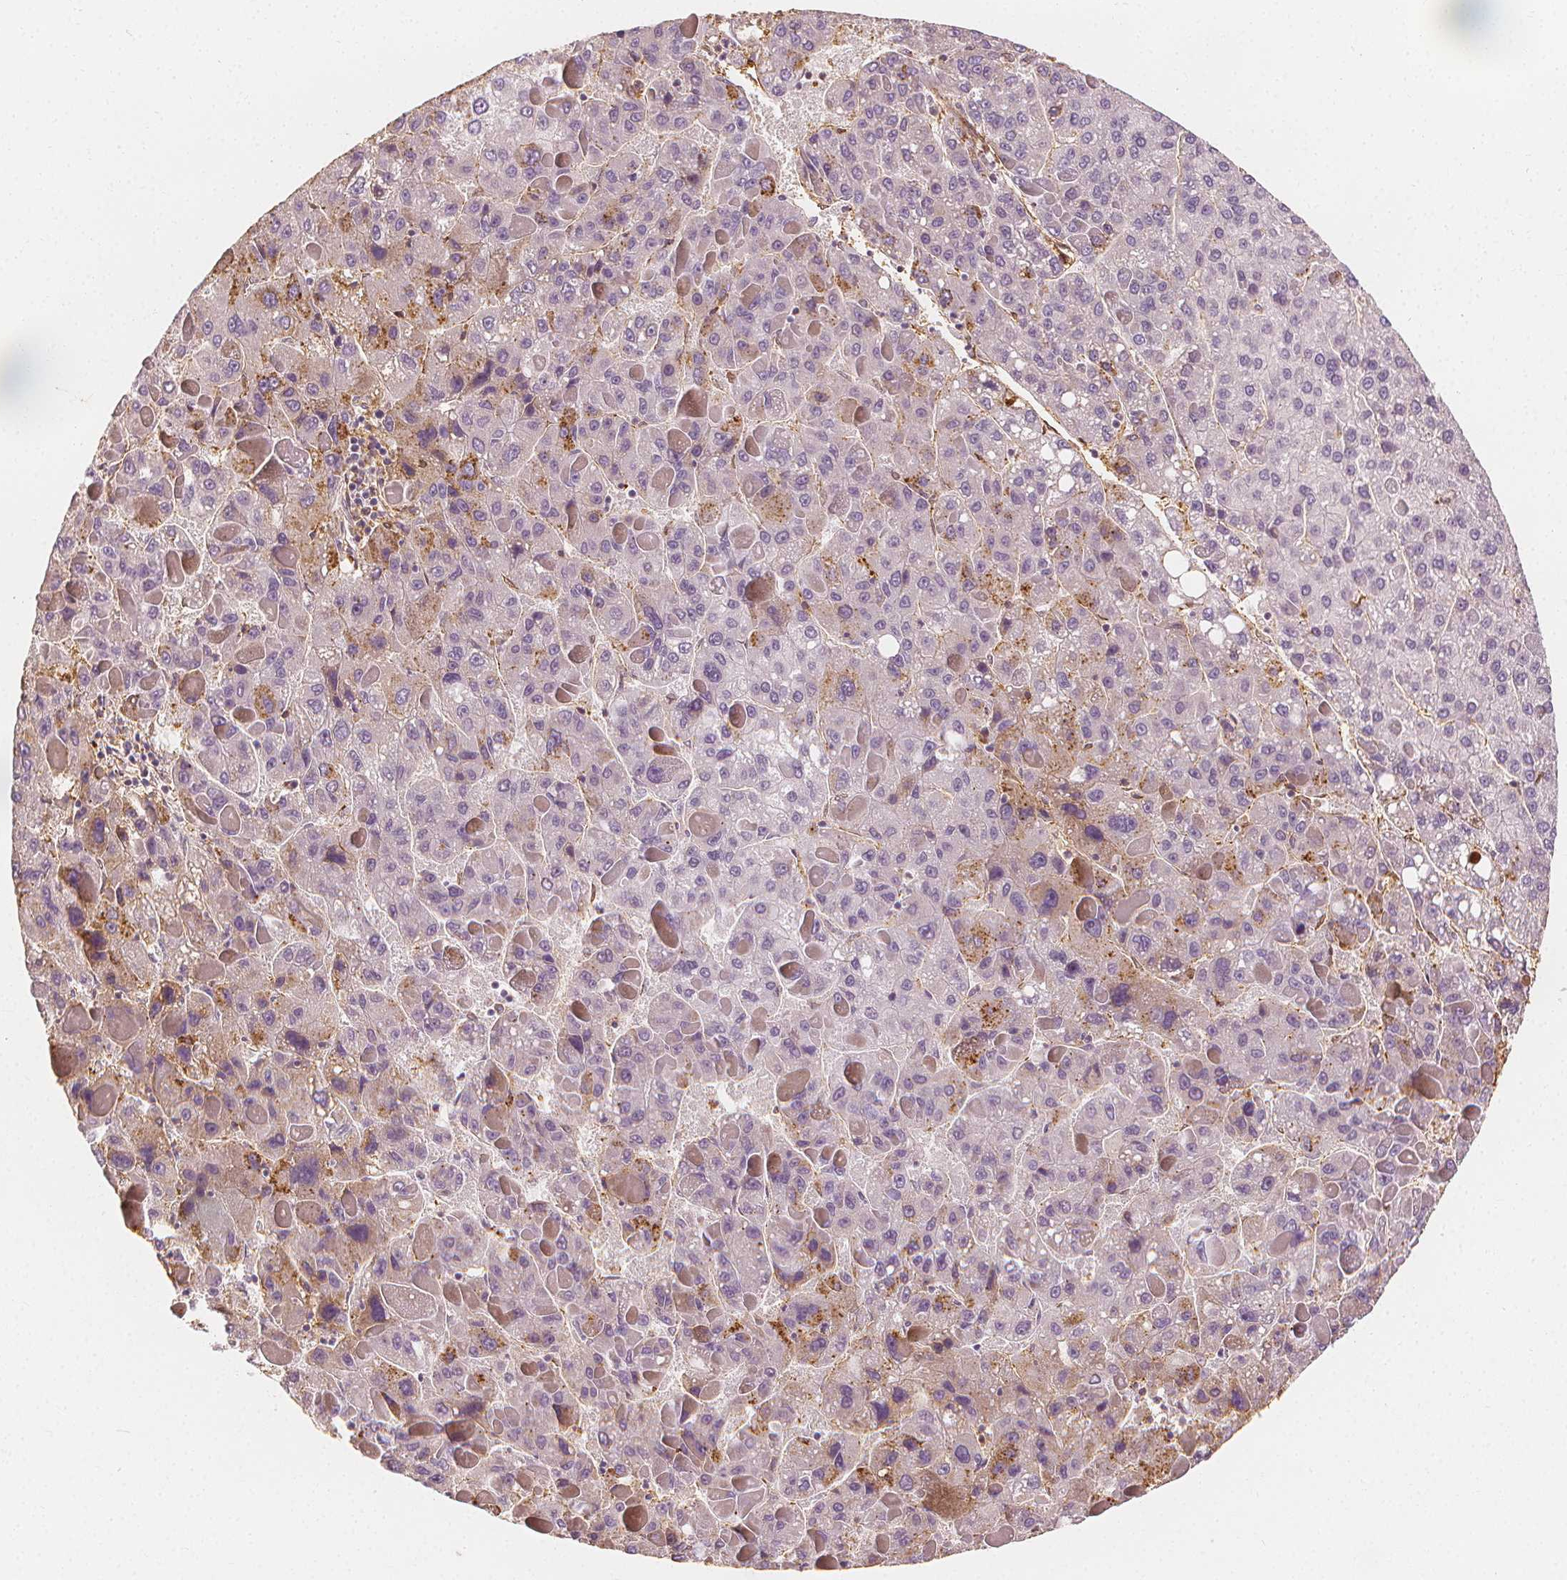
{"staining": {"intensity": "weak", "quantity": "<25%", "location": "cytoplasmic/membranous"}, "tissue": "liver cancer", "cell_type": "Tumor cells", "image_type": "cancer", "snomed": [{"axis": "morphology", "description": "Carcinoma, Hepatocellular, NOS"}, {"axis": "topography", "description": "Liver"}], "caption": "Image shows no protein staining in tumor cells of liver cancer tissue.", "gene": "ARHGAP26", "patient": {"sex": "female", "age": 82}}